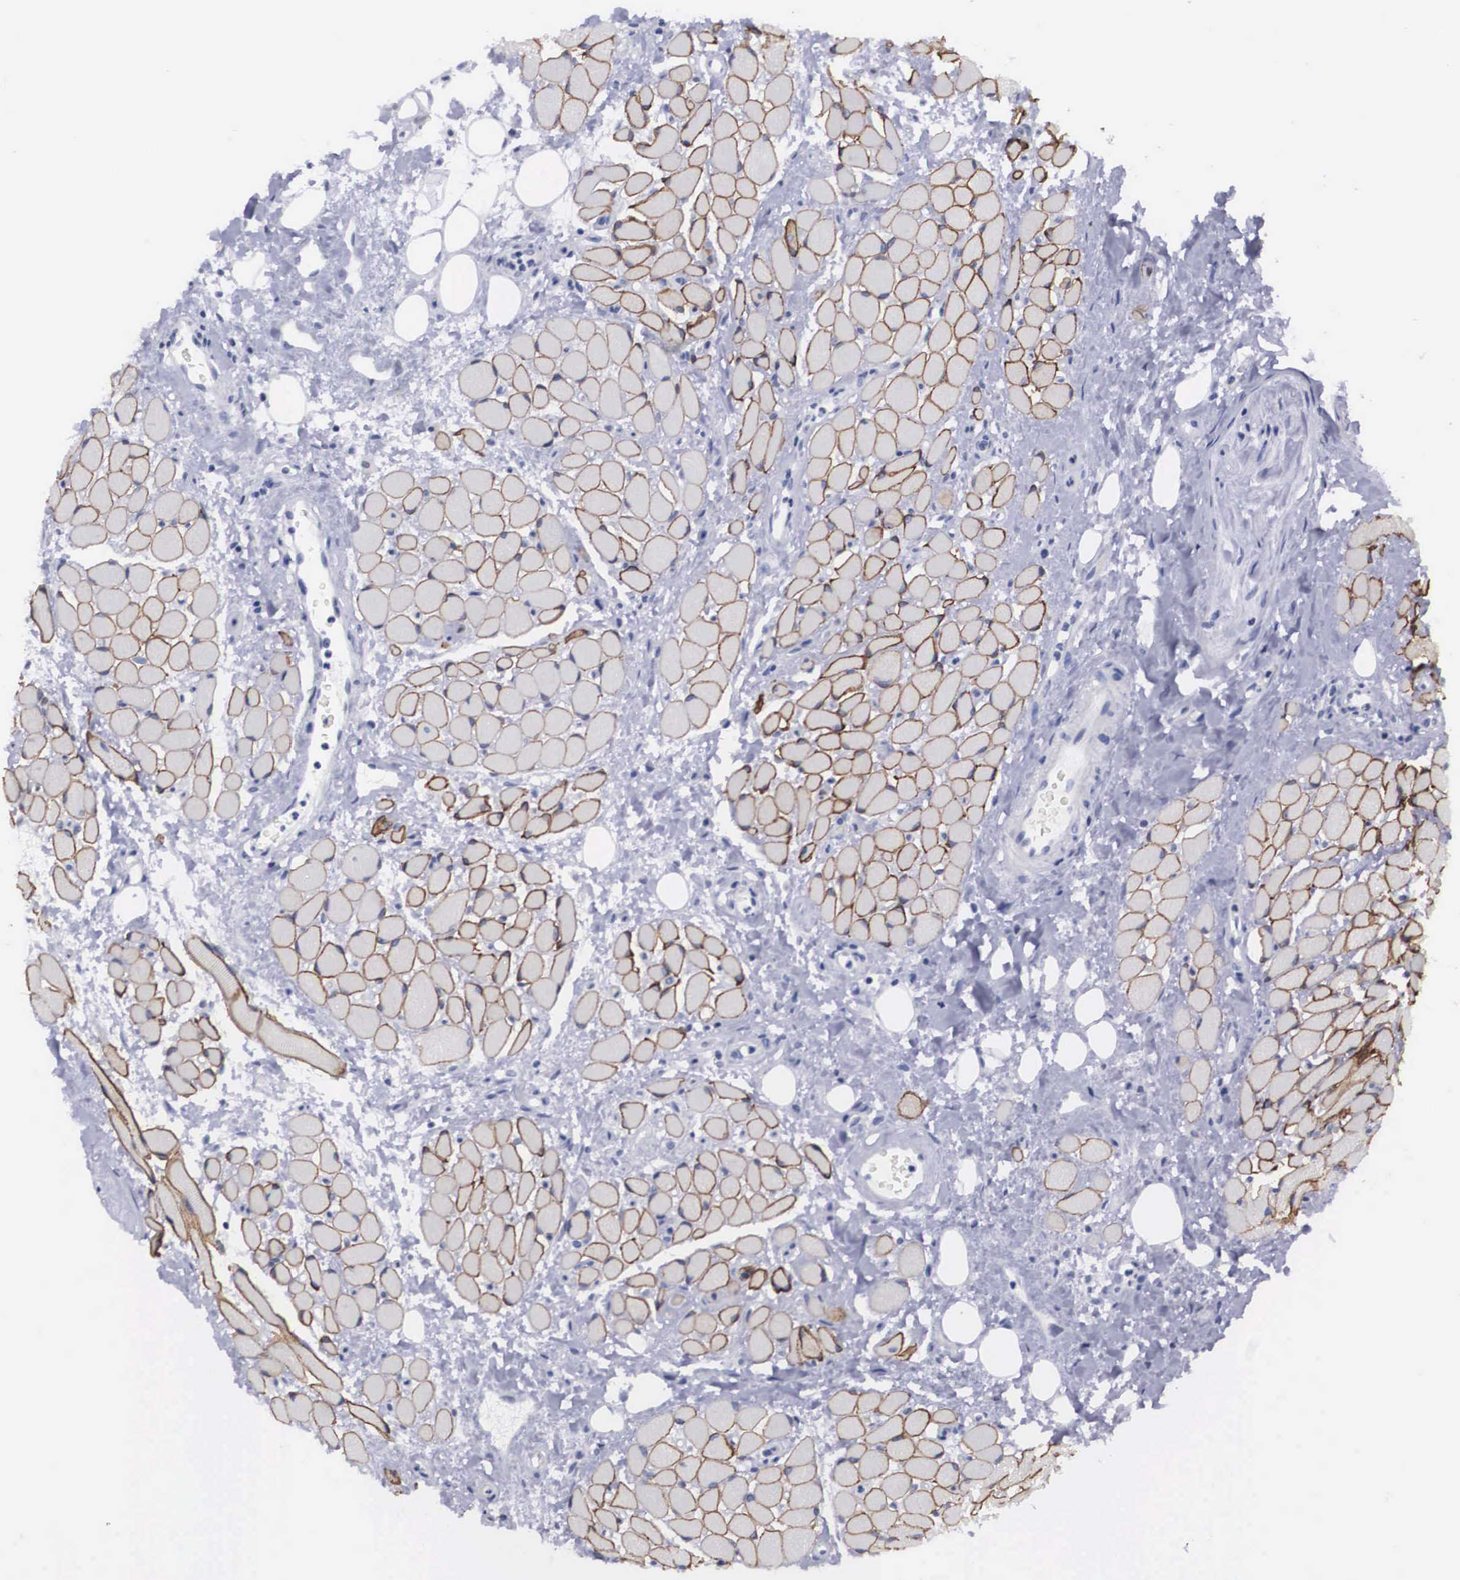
{"staining": {"intensity": "negative", "quantity": "none", "location": "none"}, "tissue": "oral mucosa", "cell_type": "Squamous epithelial cells", "image_type": "normal", "snomed": [{"axis": "morphology", "description": "Normal tissue, NOS"}, {"axis": "topography", "description": "Oral tissue"}], "caption": "A photomicrograph of human oral mucosa is negative for staining in squamous epithelial cells. (Immunohistochemistry, brightfield microscopy, high magnification).", "gene": "C22orf31", "patient": {"sex": "male", "age": 54}}